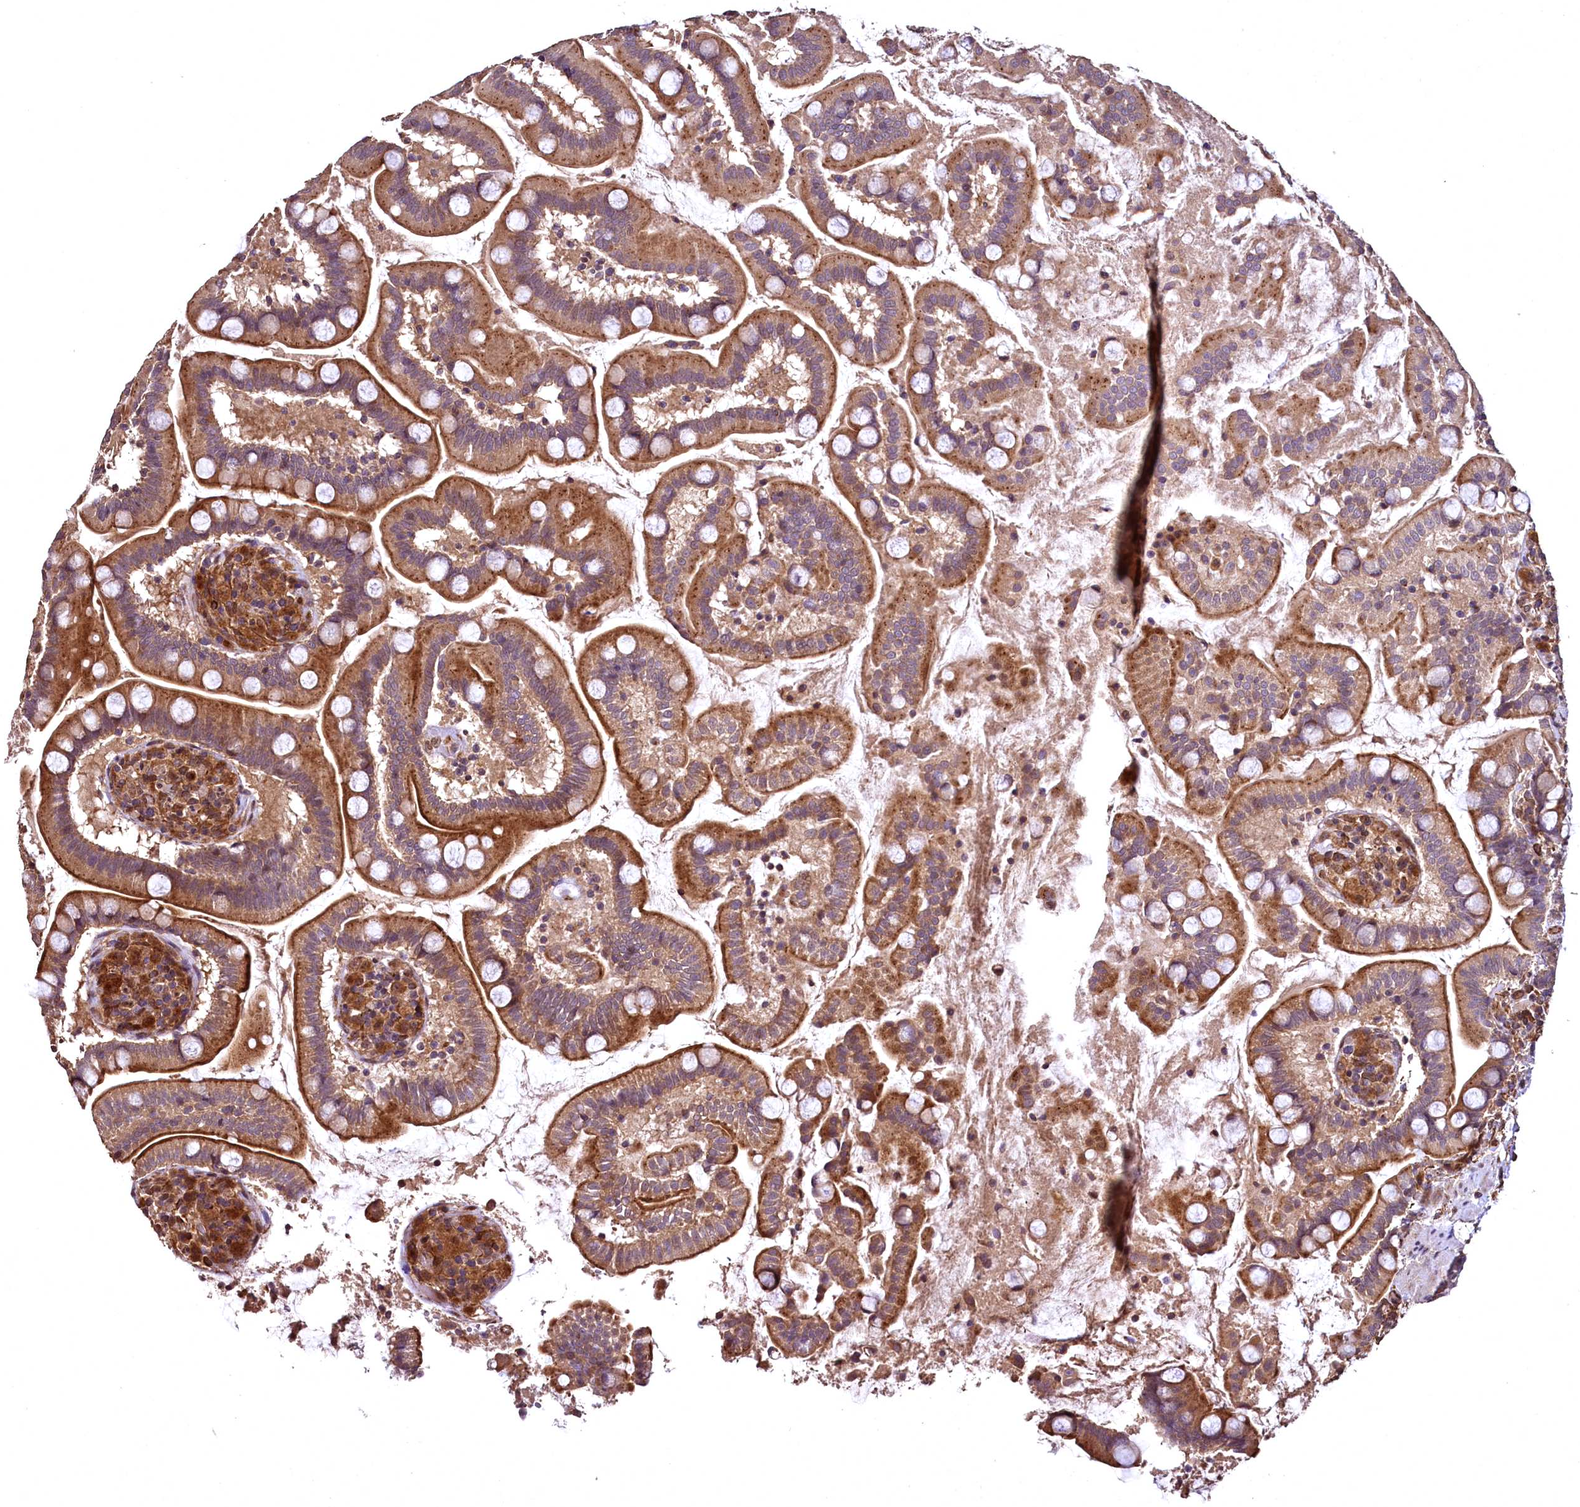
{"staining": {"intensity": "moderate", "quantity": ">75%", "location": "cytoplasmic/membranous"}, "tissue": "small intestine", "cell_type": "Glandular cells", "image_type": "normal", "snomed": [{"axis": "morphology", "description": "Normal tissue, NOS"}, {"axis": "topography", "description": "Small intestine"}], "caption": "Glandular cells show medium levels of moderate cytoplasmic/membranous staining in about >75% of cells in unremarkable human small intestine.", "gene": "TBCEL", "patient": {"sex": "female", "age": 64}}